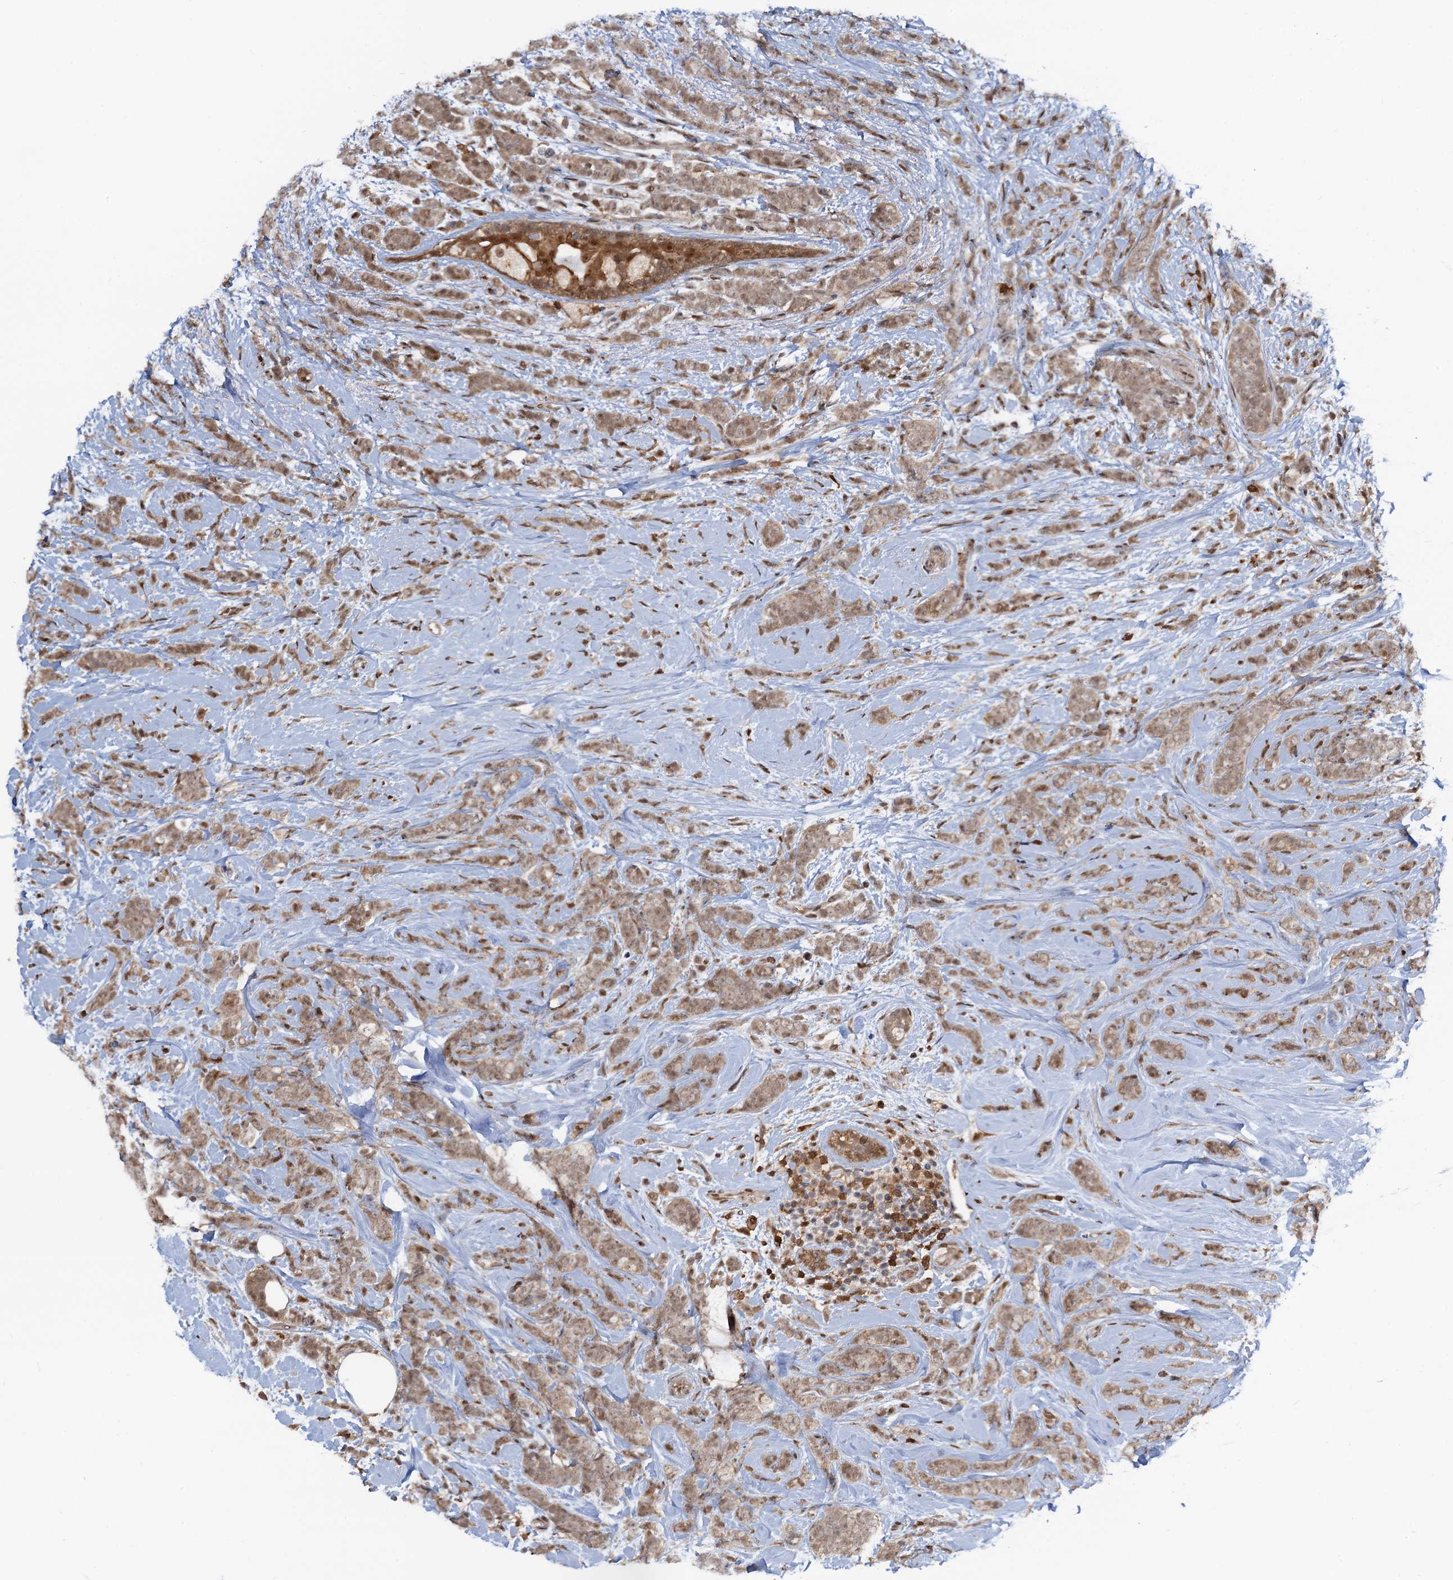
{"staining": {"intensity": "weak", "quantity": ">75%", "location": "cytoplasmic/membranous,nuclear"}, "tissue": "breast cancer", "cell_type": "Tumor cells", "image_type": "cancer", "snomed": [{"axis": "morphology", "description": "Lobular carcinoma"}, {"axis": "topography", "description": "Breast"}], "caption": "A brown stain shows weak cytoplasmic/membranous and nuclear expression of a protein in breast cancer tumor cells.", "gene": "ZNF609", "patient": {"sex": "female", "age": 58}}